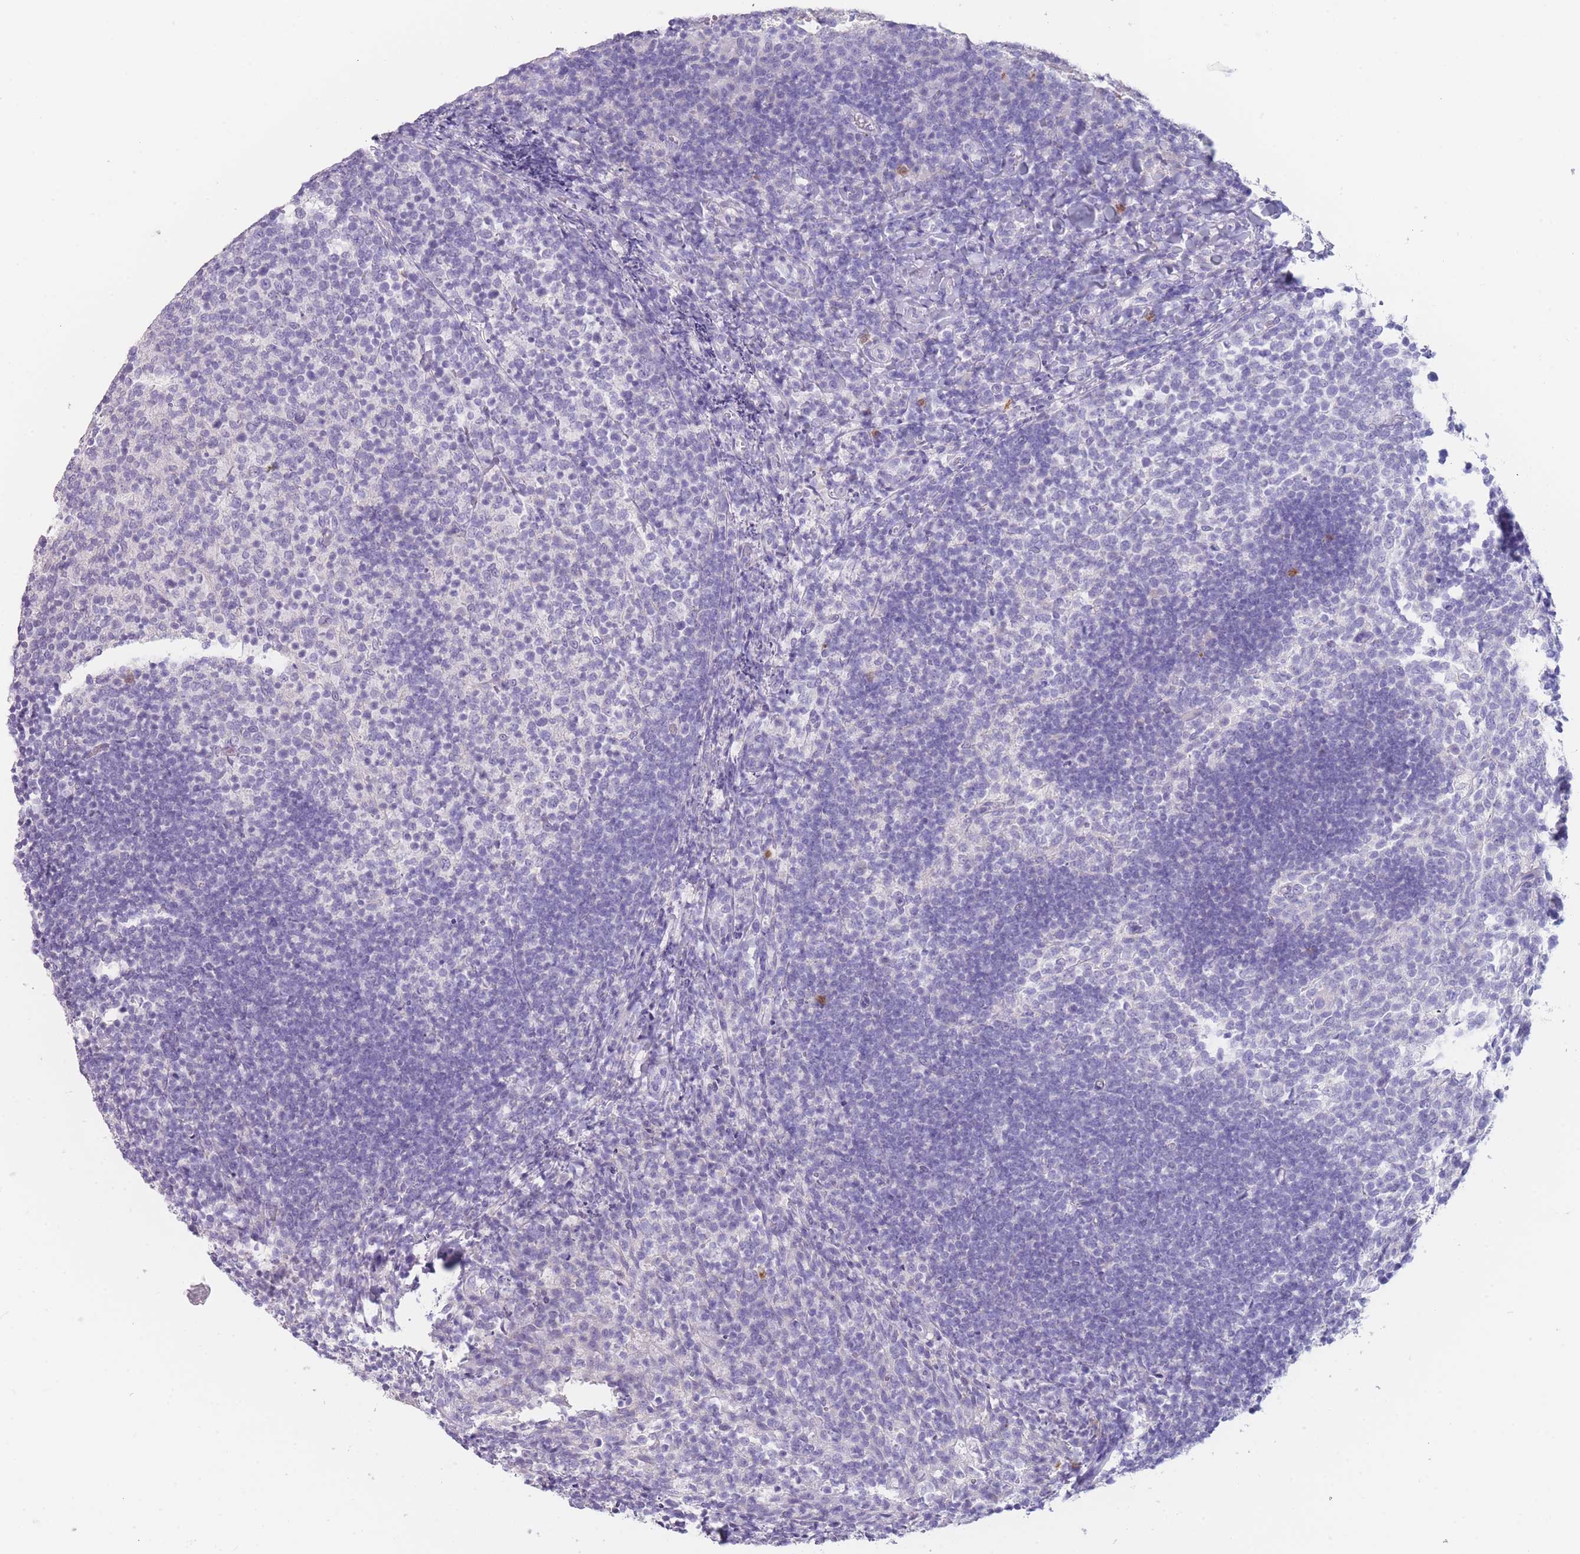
{"staining": {"intensity": "negative", "quantity": "none", "location": "none"}, "tissue": "tonsil", "cell_type": "Germinal center cells", "image_type": "normal", "snomed": [{"axis": "morphology", "description": "Normal tissue, NOS"}, {"axis": "topography", "description": "Tonsil"}], "caption": "Germinal center cells show no significant positivity in normal tonsil. (Brightfield microscopy of DAB (3,3'-diaminobenzidine) immunohistochemistry at high magnification).", "gene": "ZNF627", "patient": {"sex": "female", "age": 10}}